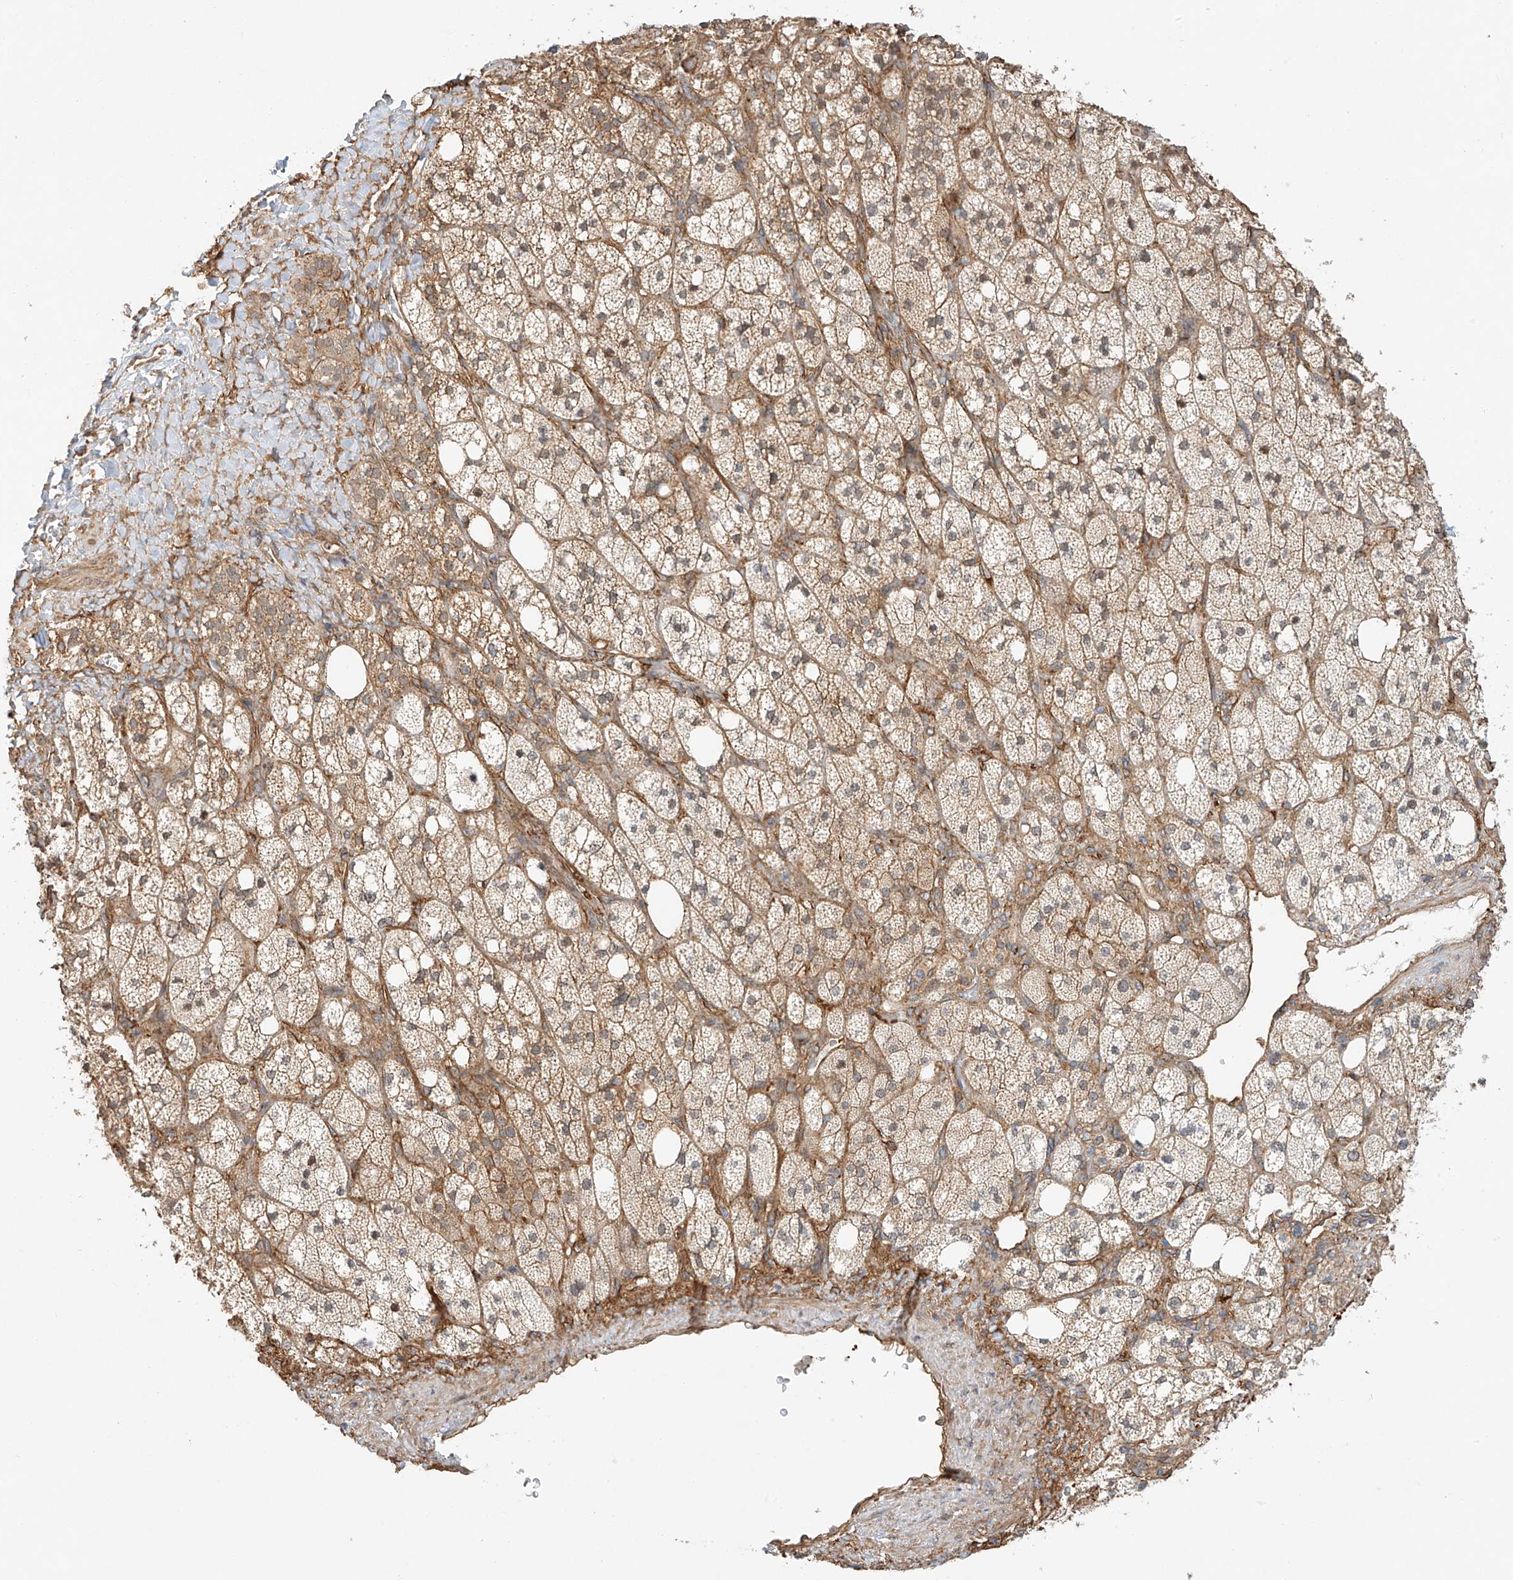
{"staining": {"intensity": "moderate", "quantity": "25%-75%", "location": "cytoplasmic/membranous,nuclear"}, "tissue": "adrenal gland", "cell_type": "Glandular cells", "image_type": "normal", "snomed": [{"axis": "morphology", "description": "Normal tissue, NOS"}, {"axis": "topography", "description": "Adrenal gland"}], "caption": "Human adrenal gland stained for a protein (brown) reveals moderate cytoplasmic/membranous,nuclear positive staining in about 25%-75% of glandular cells.", "gene": "CSMD3", "patient": {"sex": "male", "age": 61}}